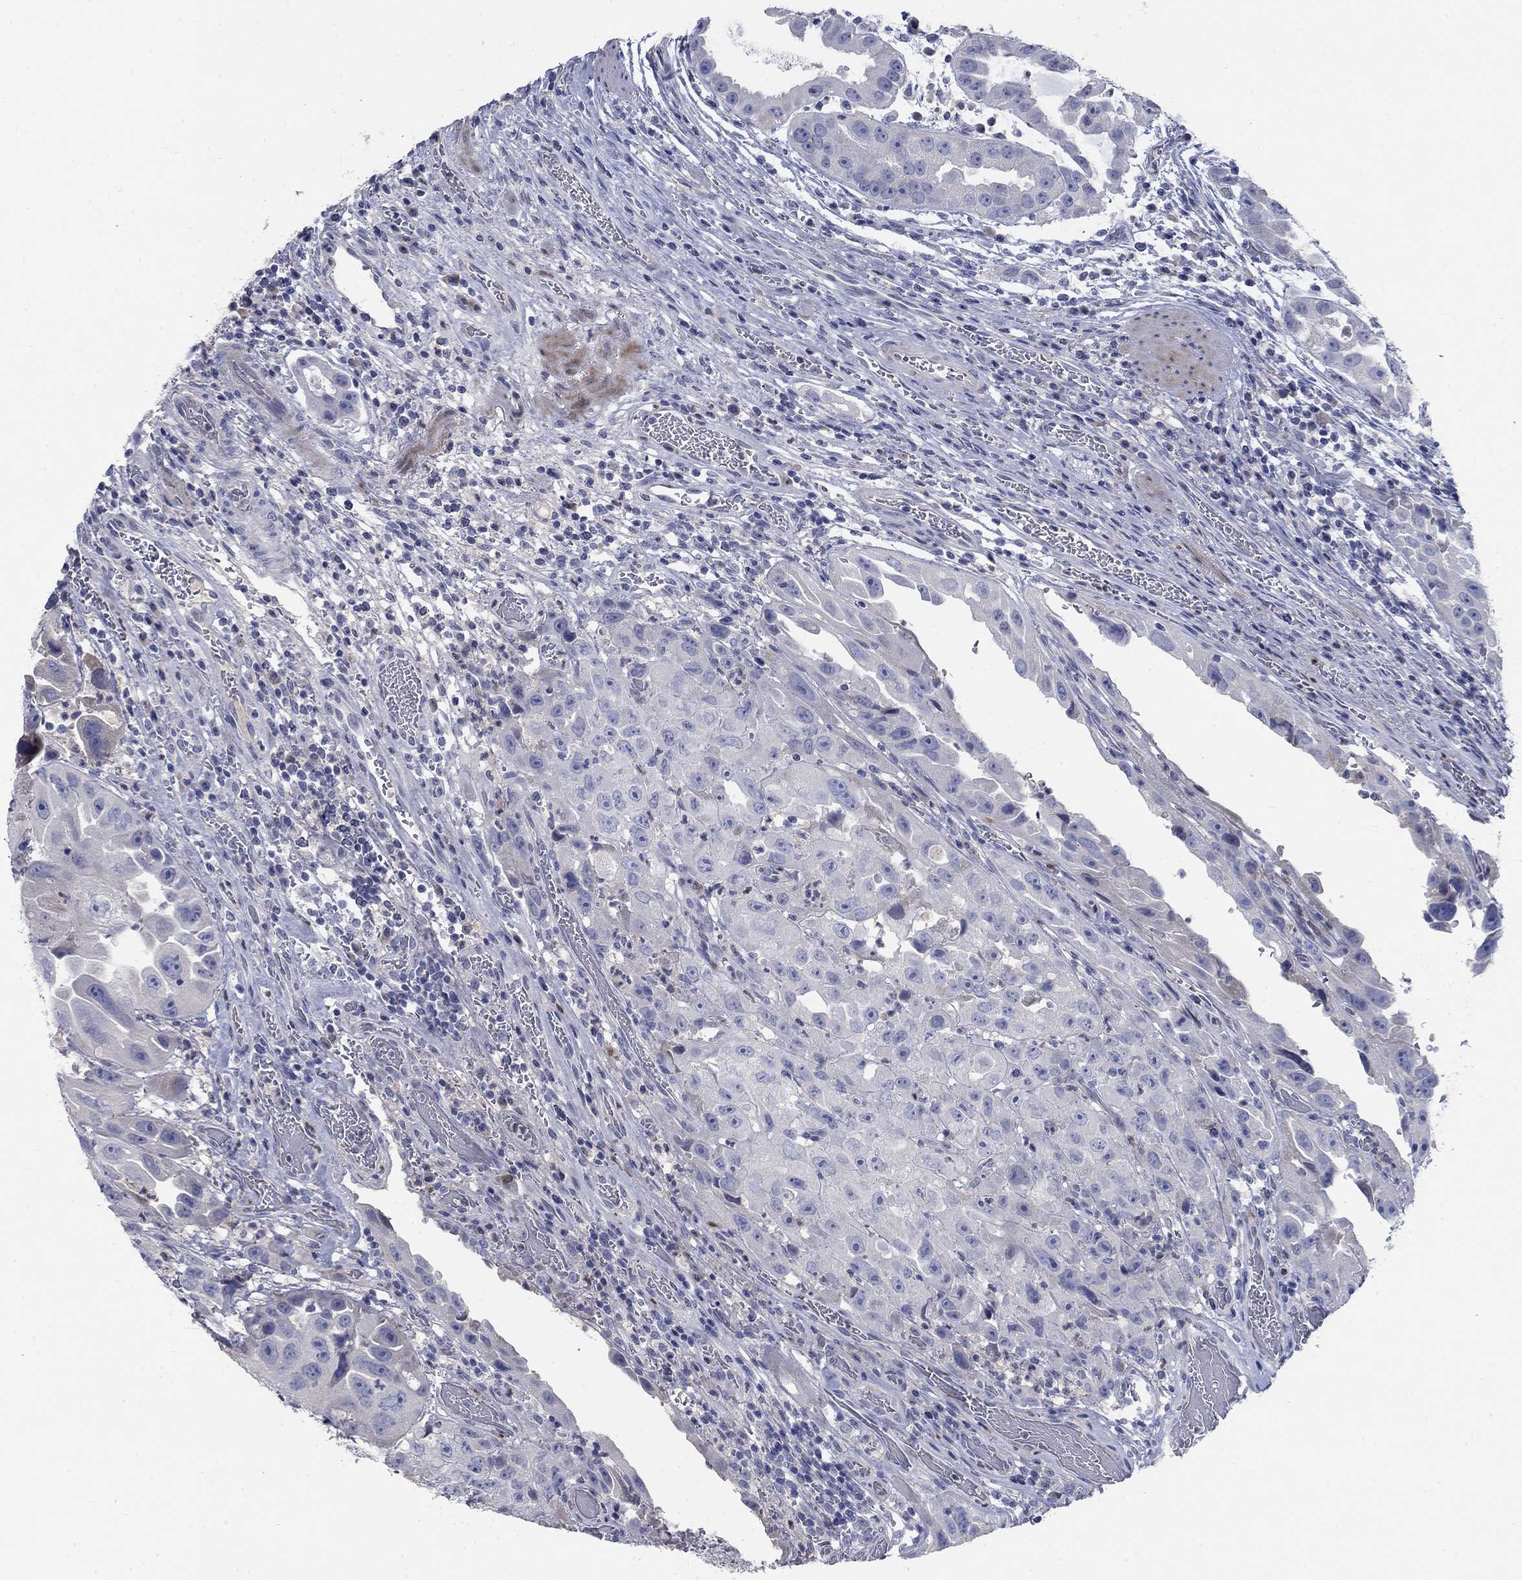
{"staining": {"intensity": "negative", "quantity": "none", "location": "none"}, "tissue": "urothelial cancer", "cell_type": "Tumor cells", "image_type": "cancer", "snomed": [{"axis": "morphology", "description": "Urothelial carcinoma, High grade"}, {"axis": "topography", "description": "Urinary bladder"}], "caption": "This photomicrograph is of urothelial cancer stained with immunohistochemistry (IHC) to label a protein in brown with the nuclei are counter-stained blue. There is no positivity in tumor cells. (Brightfield microscopy of DAB (3,3'-diaminobenzidine) immunohistochemistry (IHC) at high magnification).", "gene": "TMEM249", "patient": {"sex": "female", "age": 41}}